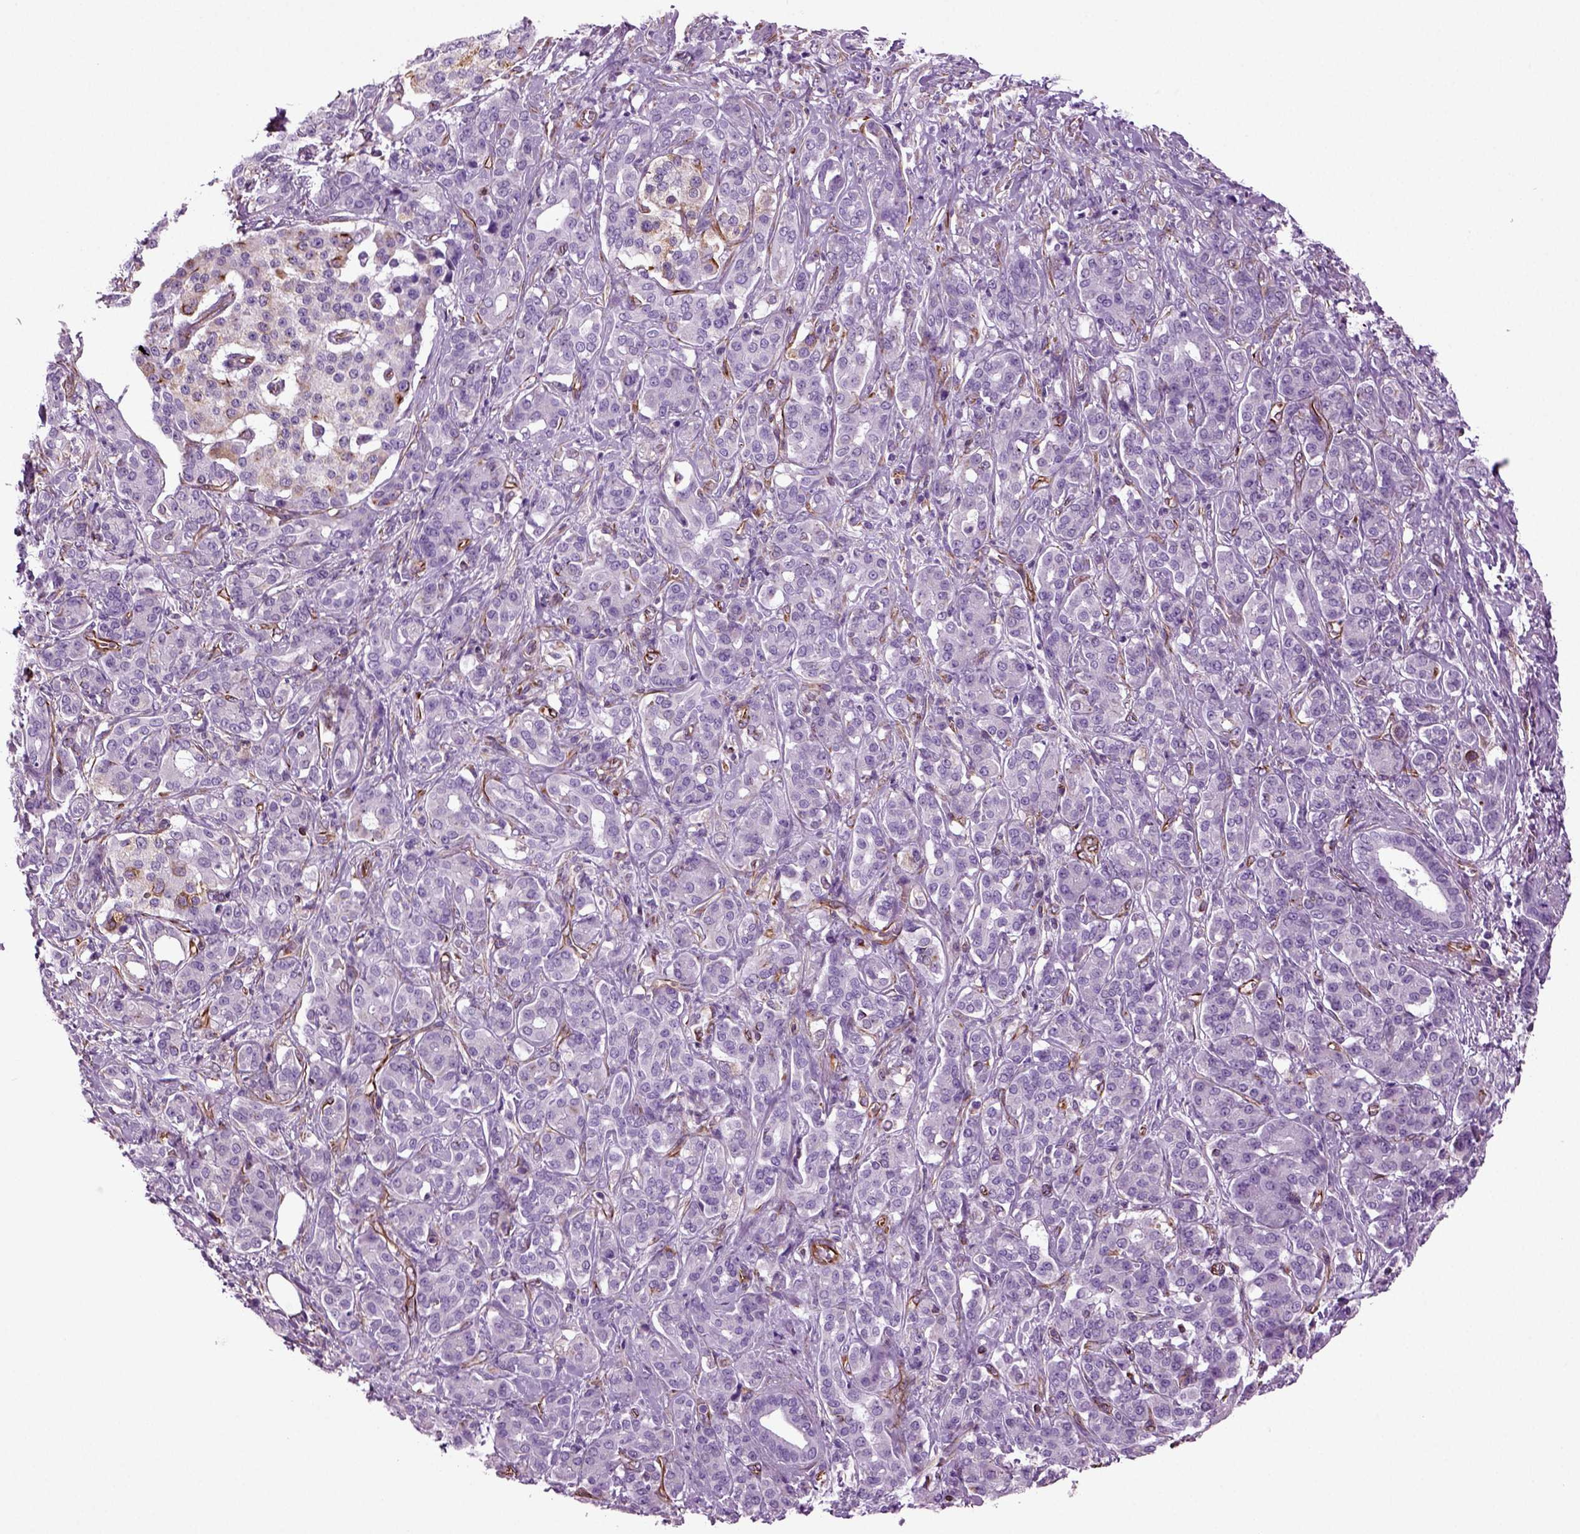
{"staining": {"intensity": "negative", "quantity": "none", "location": "none"}, "tissue": "pancreatic cancer", "cell_type": "Tumor cells", "image_type": "cancer", "snomed": [{"axis": "morphology", "description": "Normal tissue, NOS"}, {"axis": "morphology", "description": "Inflammation, NOS"}, {"axis": "morphology", "description": "Adenocarcinoma, NOS"}, {"axis": "topography", "description": "Pancreas"}], "caption": "Pancreatic adenocarcinoma was stained to show a protein in brown. There is no significant positivity in tumor cells. (DAB (3,3'-diaminobenzidine) IHC with hematoxylin counter stain).", "gene": "ACER3", "patient": {"sex": "male", "age": 57}}